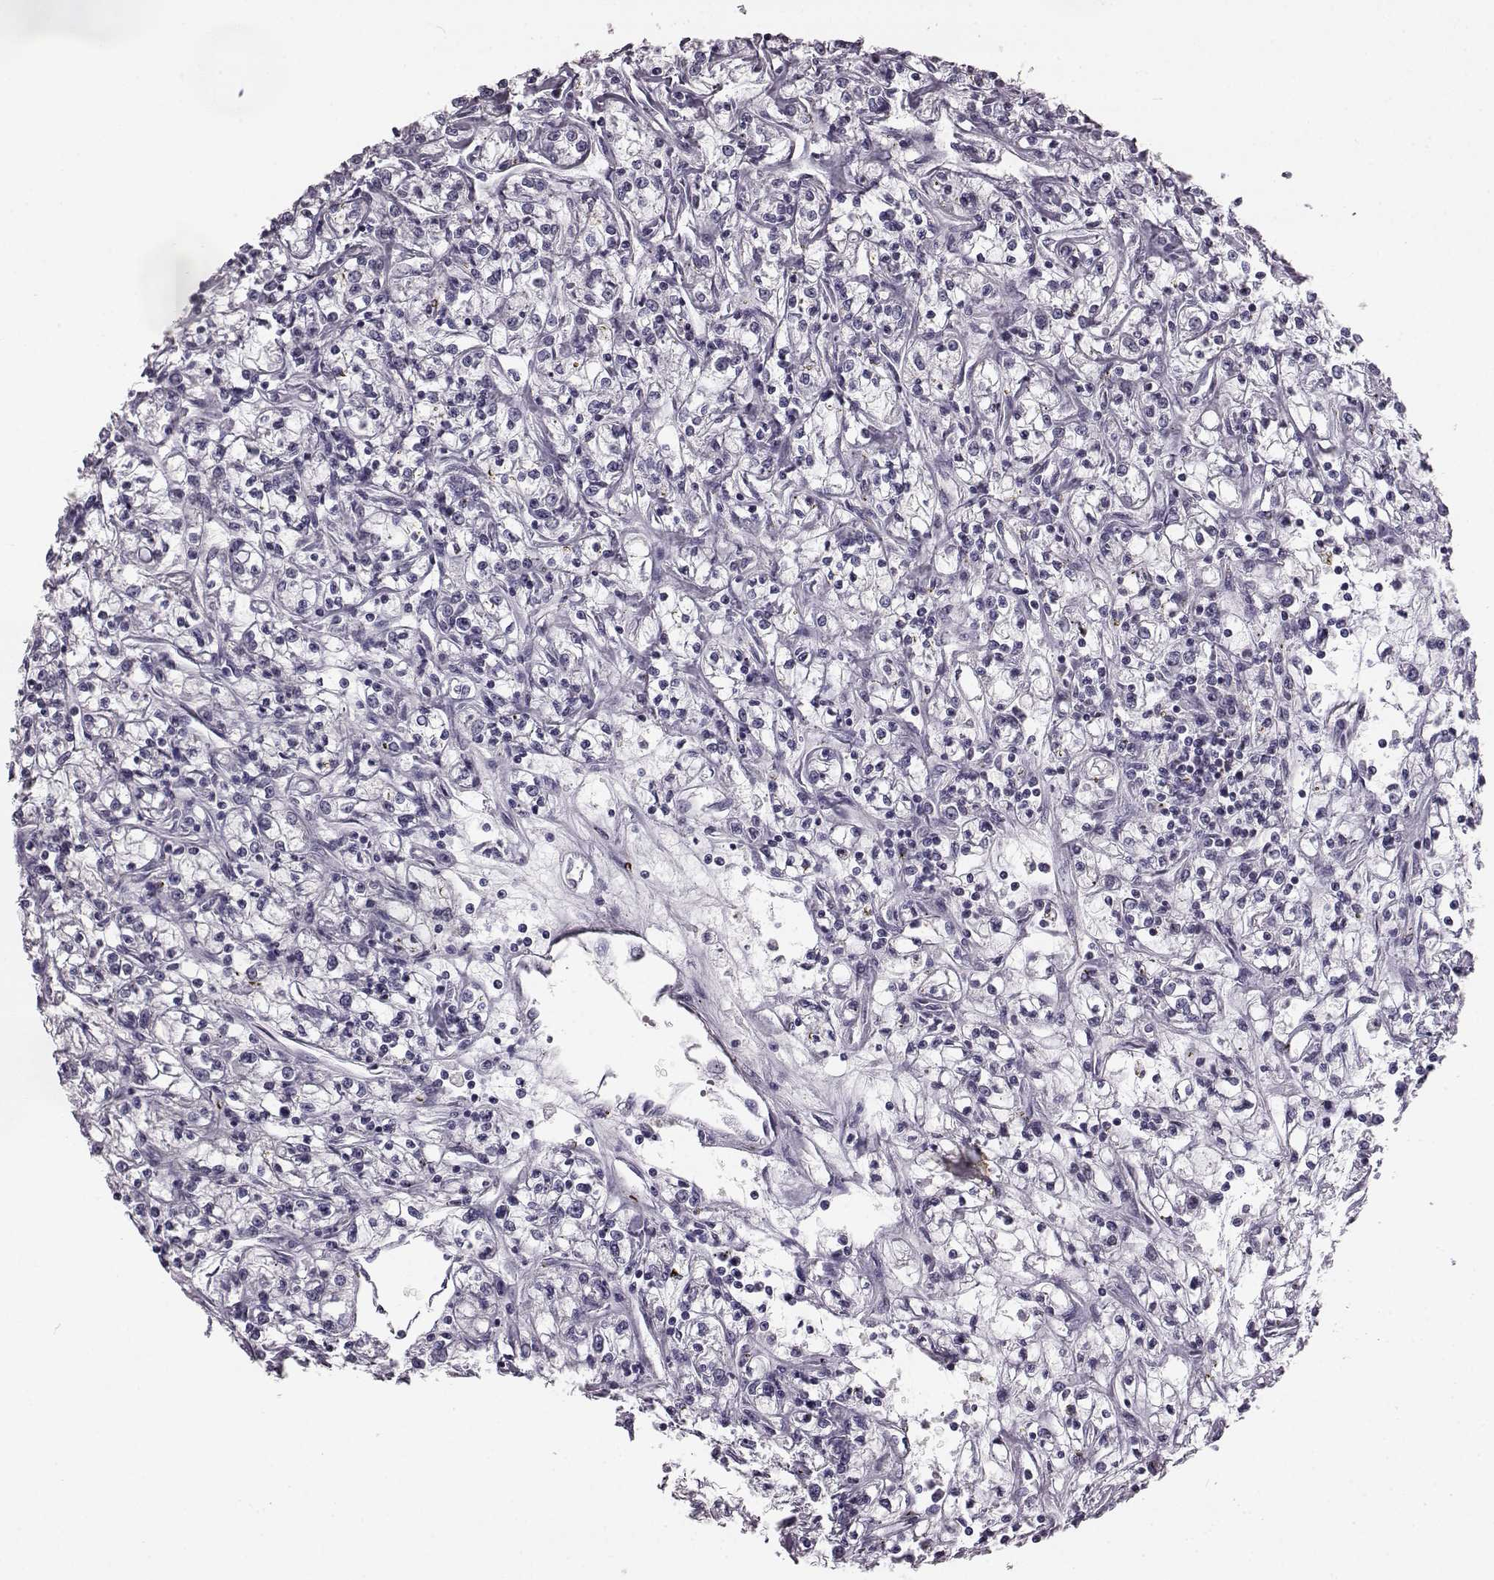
{"staining": {"intensity": "negative", "quantity": "none", "location": "none"}, "tissue": "renal cancer", "cell_type": "Tumor cells", "image_type": "cancer", "snomed": [{"axis": "morphology", "description": "Adenocarcinoma, NOS"}, {"axis": "topography", "description": "Kidney"}], "caption": "This is a photomicrograph of immunohistochemistry staining of adenocarcinoma (renal), which shows no positivity in tumor cells. (Stains: DAB immunohistochemistry (IHC) with hematoxylin counter stain, Microscopy: brightfield microscopy at high magnification).", "gene": "ODAD4", "patient": {"sex": "female", "age": 59}}